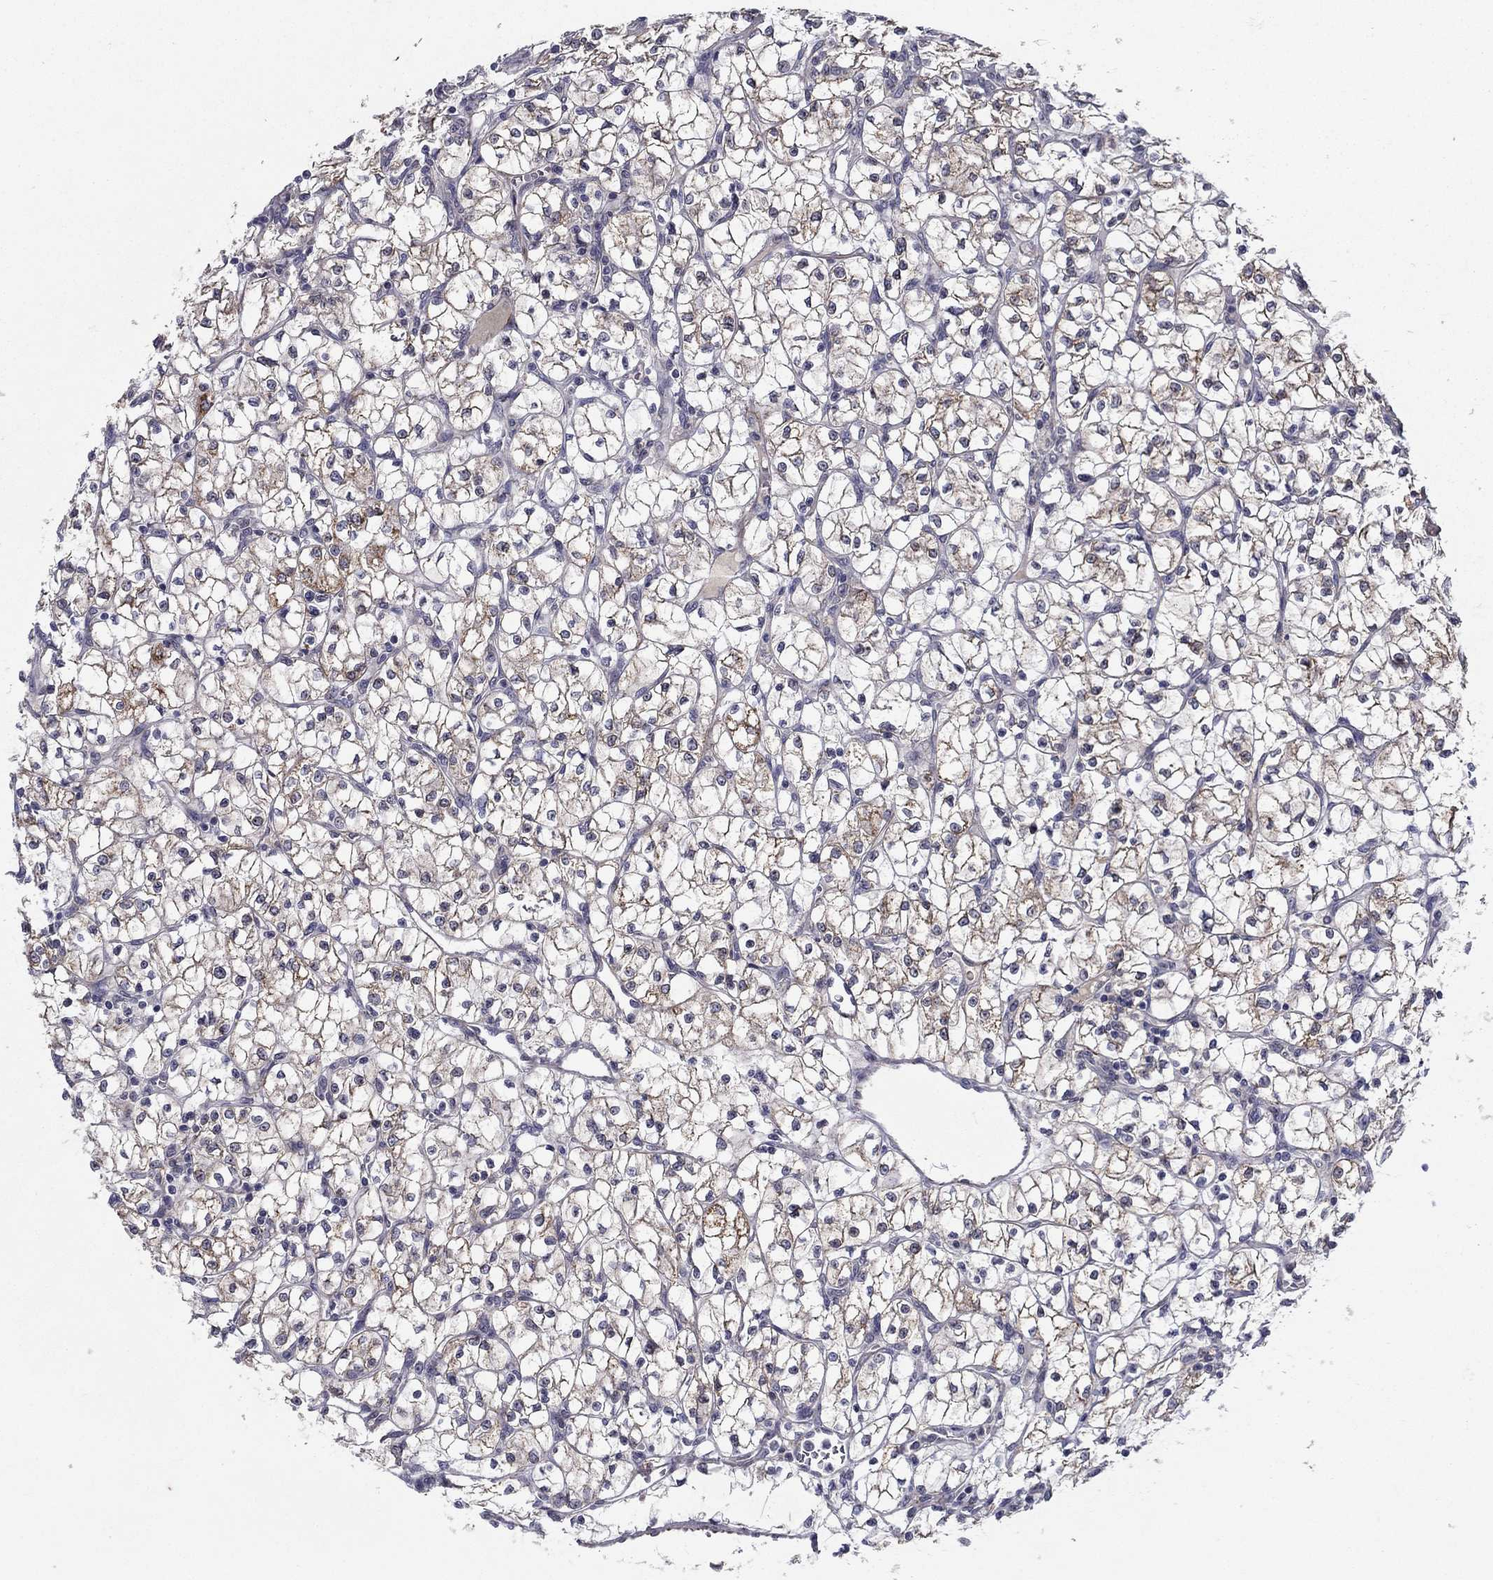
{"staining": {"intensity": "moderate", "quantity": "<25%", "location": "cytoplasmic/membranous"}, "tissue": "renal cancer", "cell_type": "Tumor cells", "image_type": "cancer", "snomed": [{"axis": "morphology", "description": "Adenocarcinoma, NOS"}, {"axis": "topography", "description": "Kidney"}], "caption": "DAB immunohistochemical staining of renal cancer displays moderate cytoplasmic/membranous protein staining in about <25% of tumor cells. (IHC, brightfield microscopy, high magnification).", "gene": "LACTB2", "patient": {"sex": "female", "age": 64}}